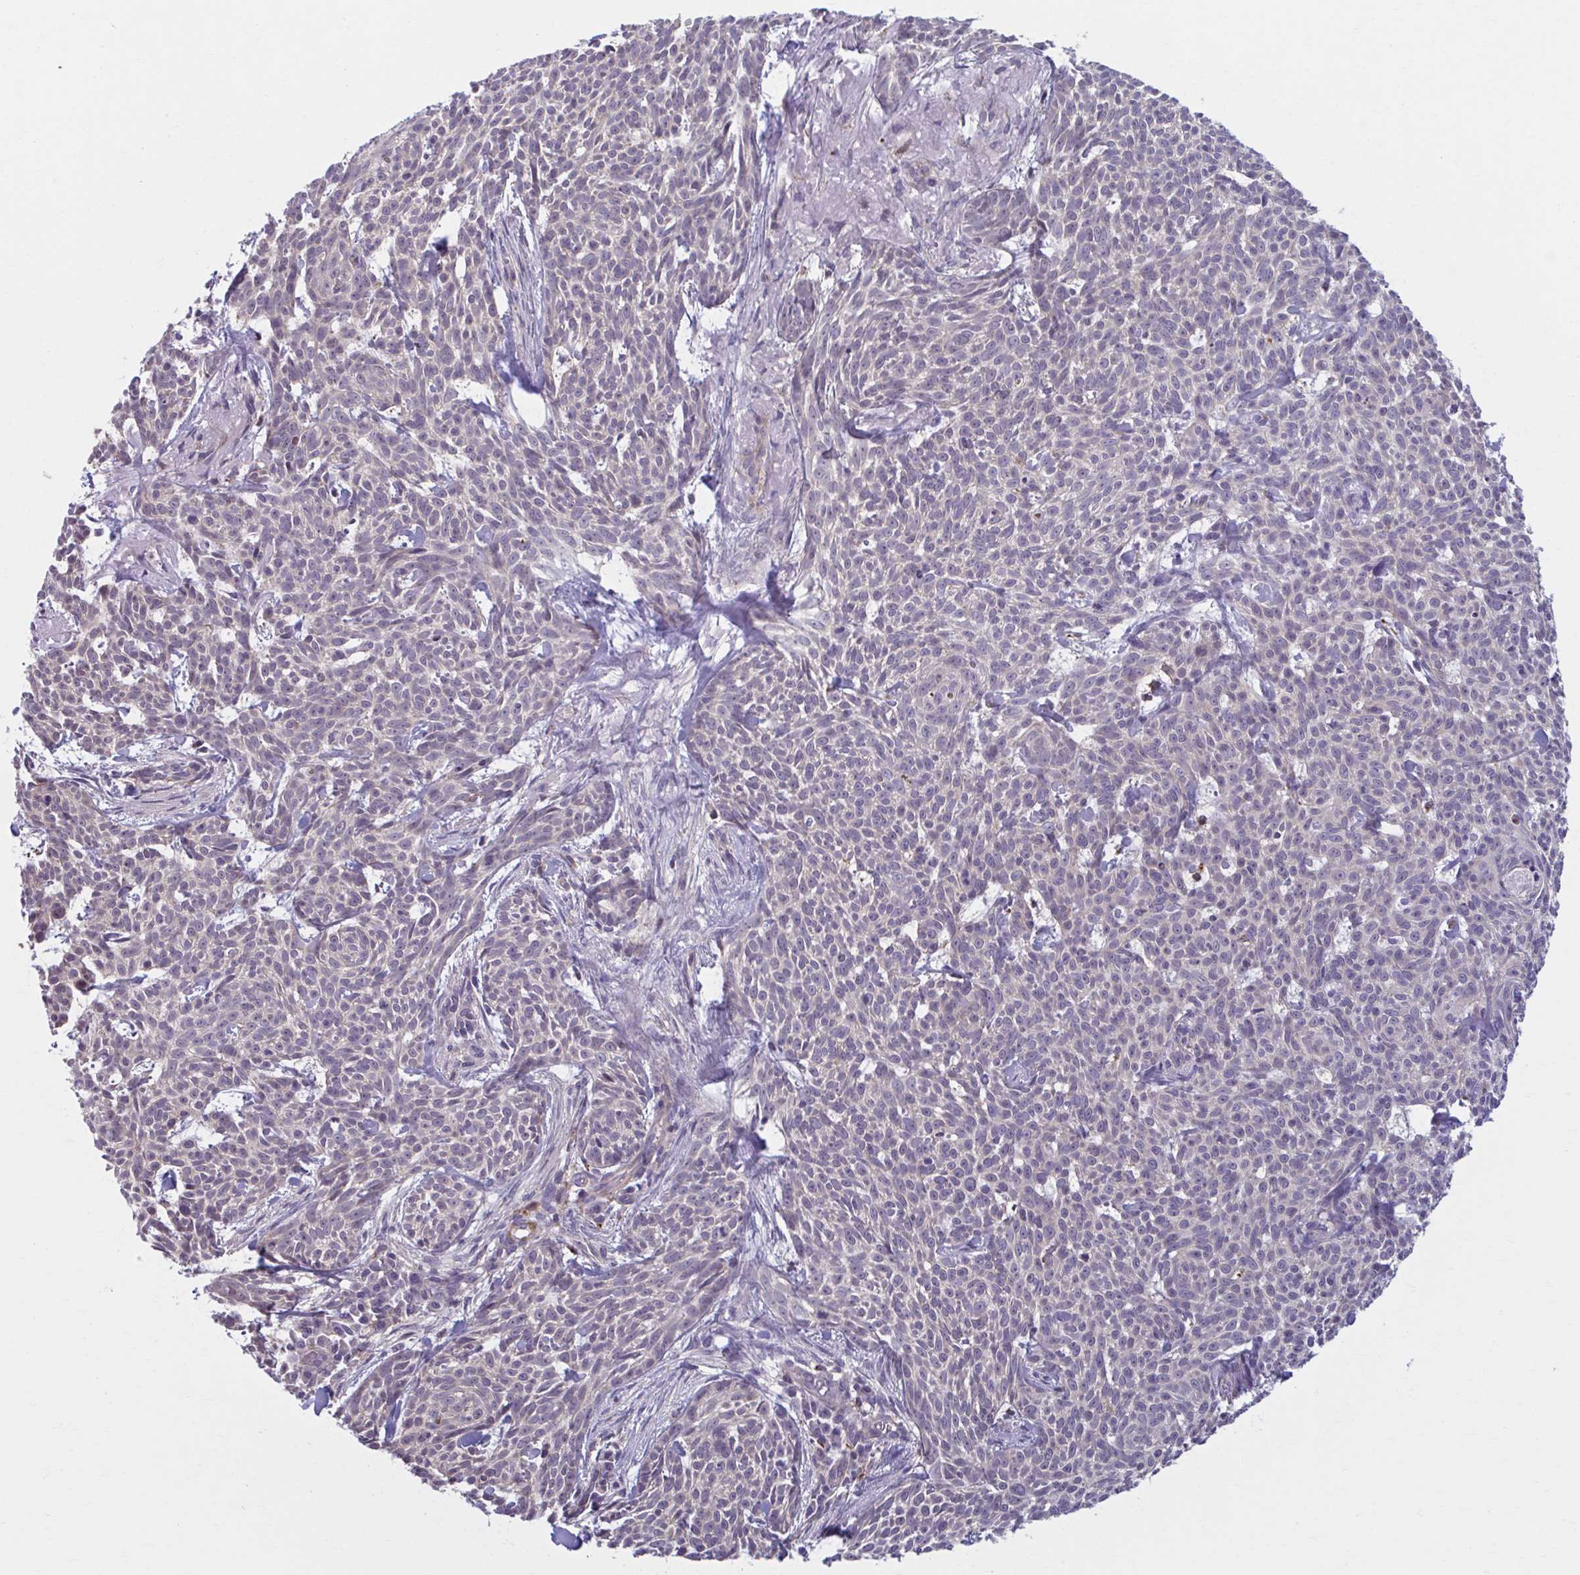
{"staining": {"intensity": "negative", "quantity": "none", "location": "none"}, "tissue": "skin cancer", "cell_type": "Tumor cells", "image_type": "cancer", "snomed": [{"axis": "morphology", "description": "Basal cell carcinoma"}, {"axis": "topography", "description": "Skin"}], "caption": "Skin cancer (basal cell carcinoma) stained for a protein using immunohistochemistry (IHC) shows no expression tumor cells.", "gene": "ADAT3", "patient": {"sex": "female", "age": 93}}